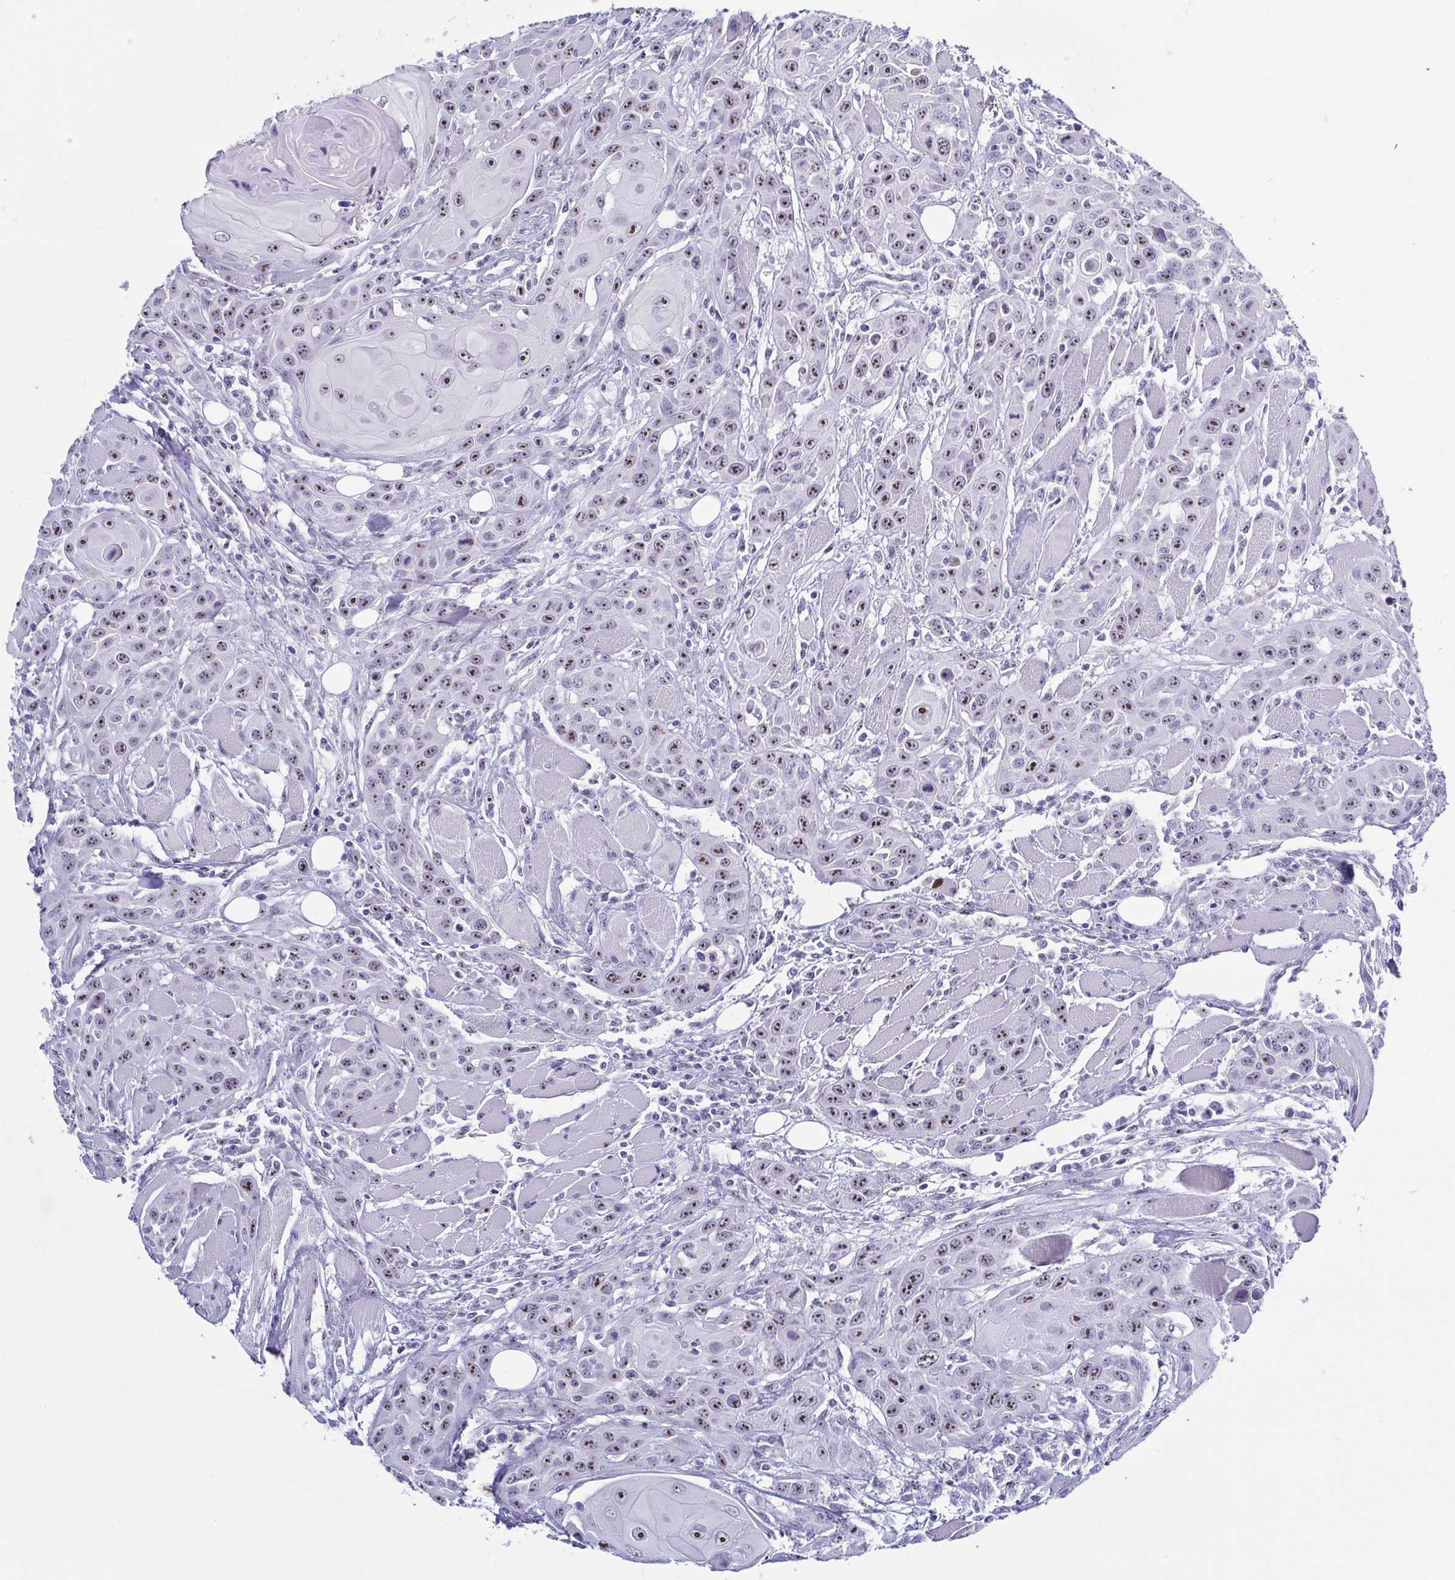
{"staining": {"intensity": "moderate", "quantity": ">75%", "location": "nuclear"}, "tissue": "head and neck cancer", "cell_type": "Tumor cells", "image_type": "cancer", "snomed": [{"axis": "morphology", "description": "Squamous cell carcinoma, NOS"}, {"axis": "topography", "description": "Head-Neck"}], "caption": "Protein staining displays moderate nuclear positivity in about >75% of tumor cells in head and neck cancer.", "gene": "BZW1", "patient": {"sex": "female", "age": 80}}